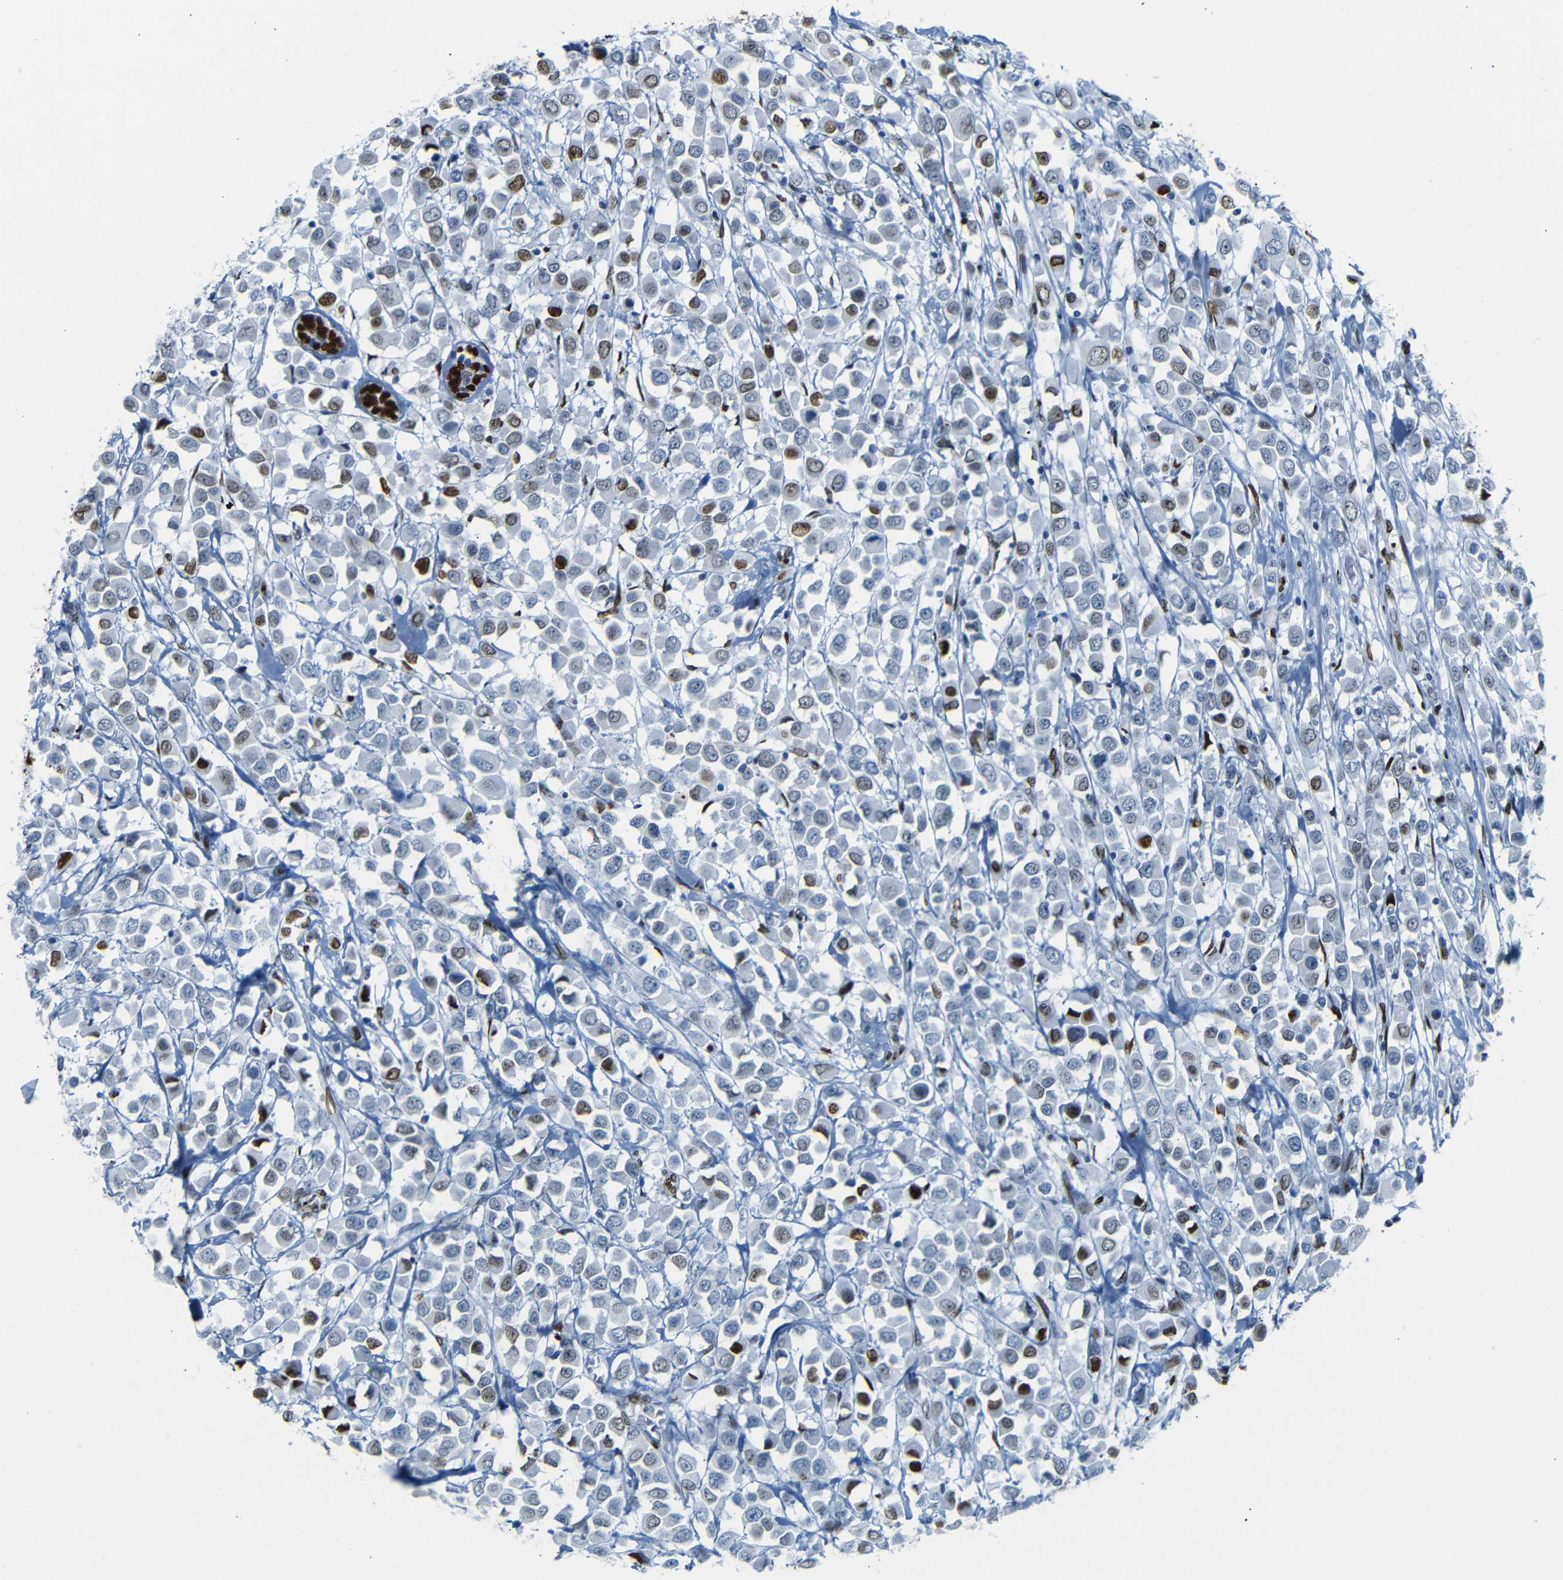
{"staining": {"intensity": "strong", "quantity": "25%-75%", "location": "nuclear"}, "tissue": "breast cancer", "cell_type": "Tumor cells", "image_type": "cancer", "snomed": [{"axis": "morphology", "description": "Duct carcinoma"}, {"axis": "topography", "description": "Breast"}], "caption": "Protein expression analysis of human breast invasive ductal carcinoma reveals strong nuclear staining in approximately 25%-75% of tumor cells.", "gene": "NPIPB15", "patient": {"sex": "female", "age": 61}}